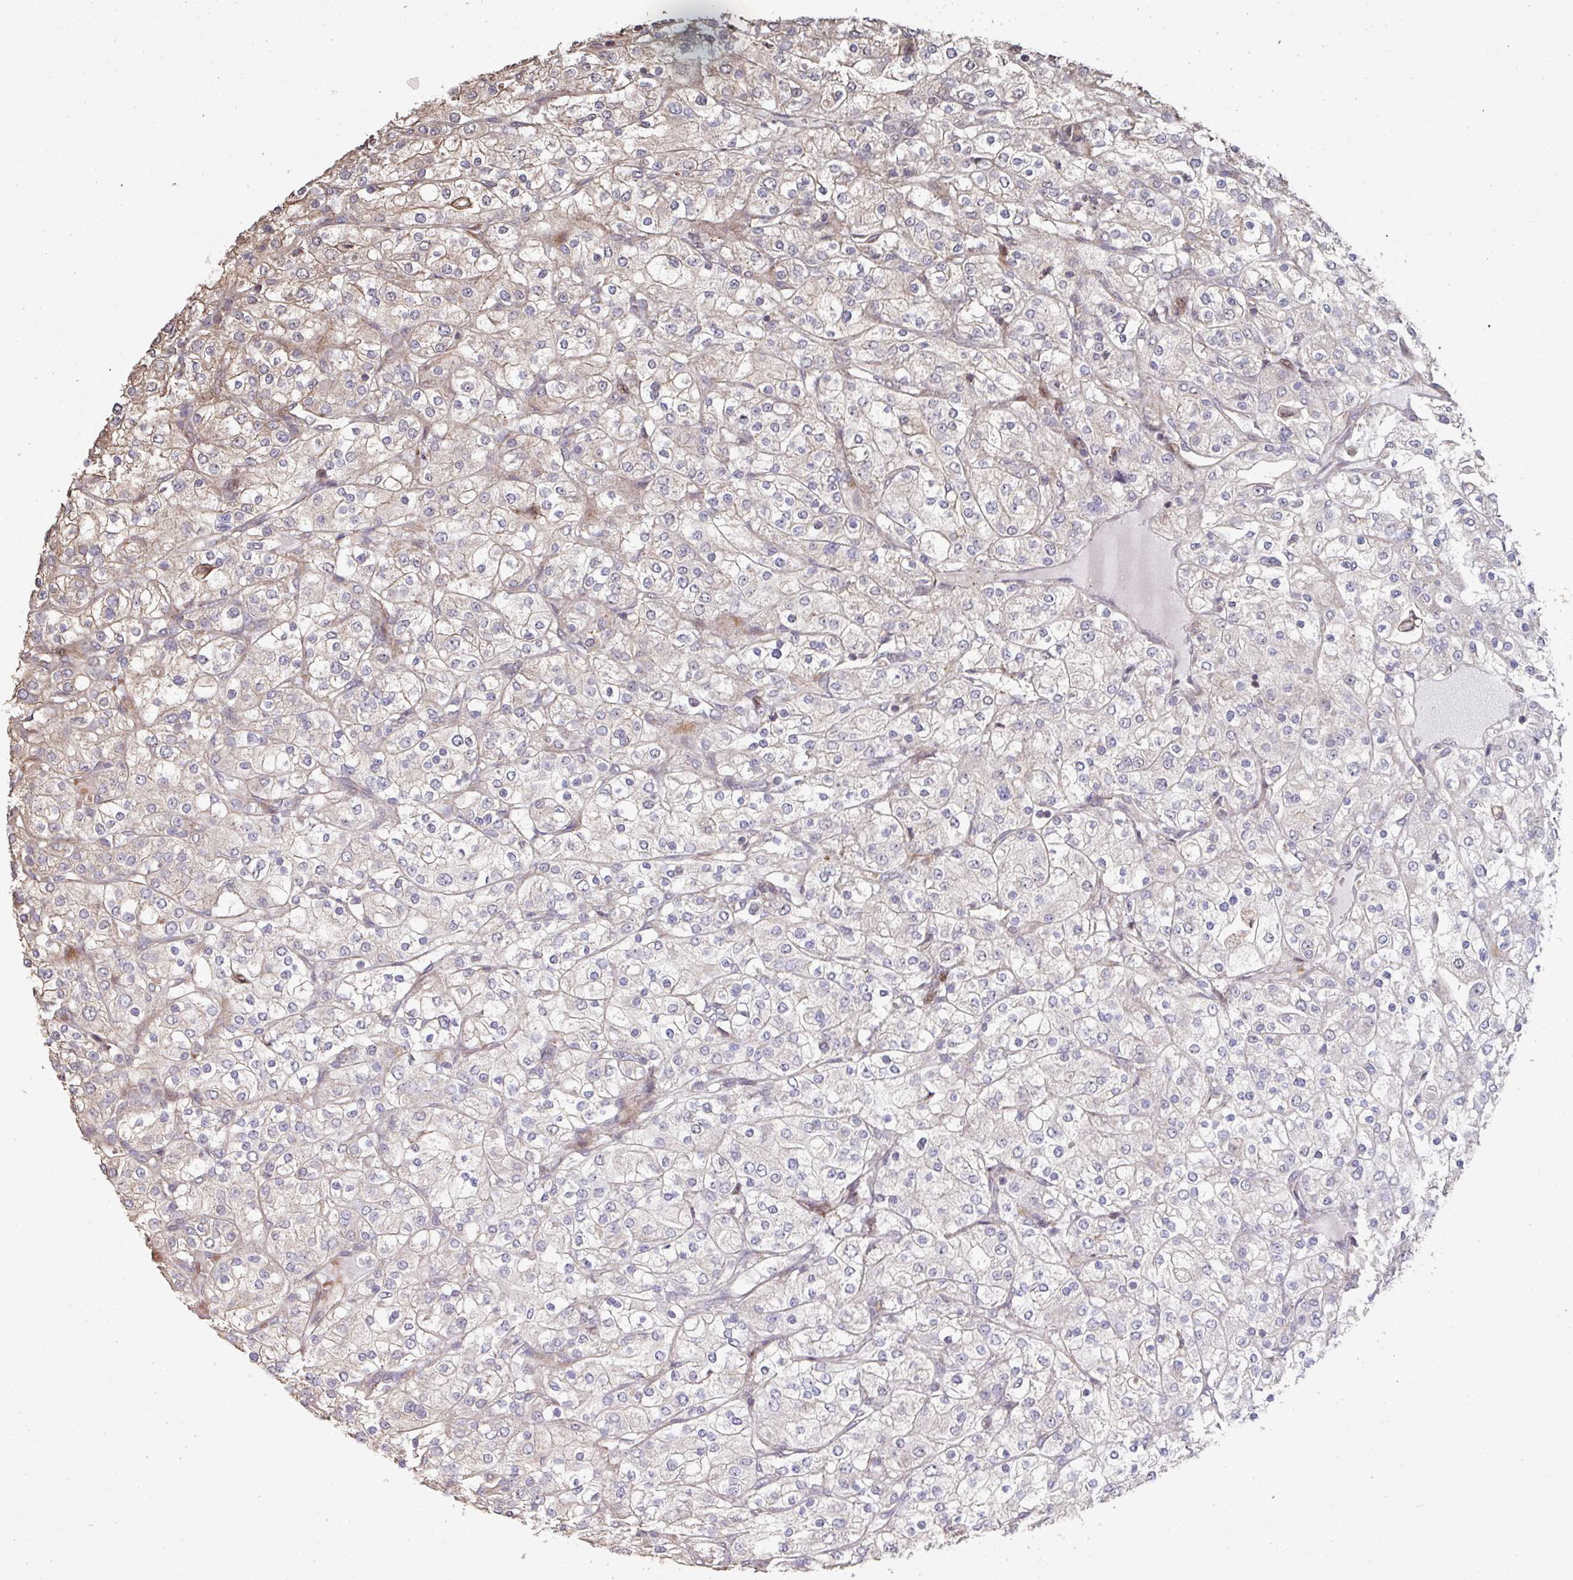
{"staining": {"intensity": "weak", "quantity": "<25%", "location": "cytoplasmic/membranous"}, "tissue": "renal cancer", "cell_type": "Tumor cells", "image_type": "cancer", "snomed": [{"axis": "morphology", "description": "Adenocarcinoma, NOS"}, {"axis": "topography", "description": "Kidney"}], "caption": "An immunohistochemistry (IHC) micrograph of renal adenocarcinoma is shown. There is no staining in tumor cells of renal adenocarcinoma. (IHC, brightfield microscopy, high magnification).", "gene": "CA7", "patient": {"sex": "male", "age": 80}}